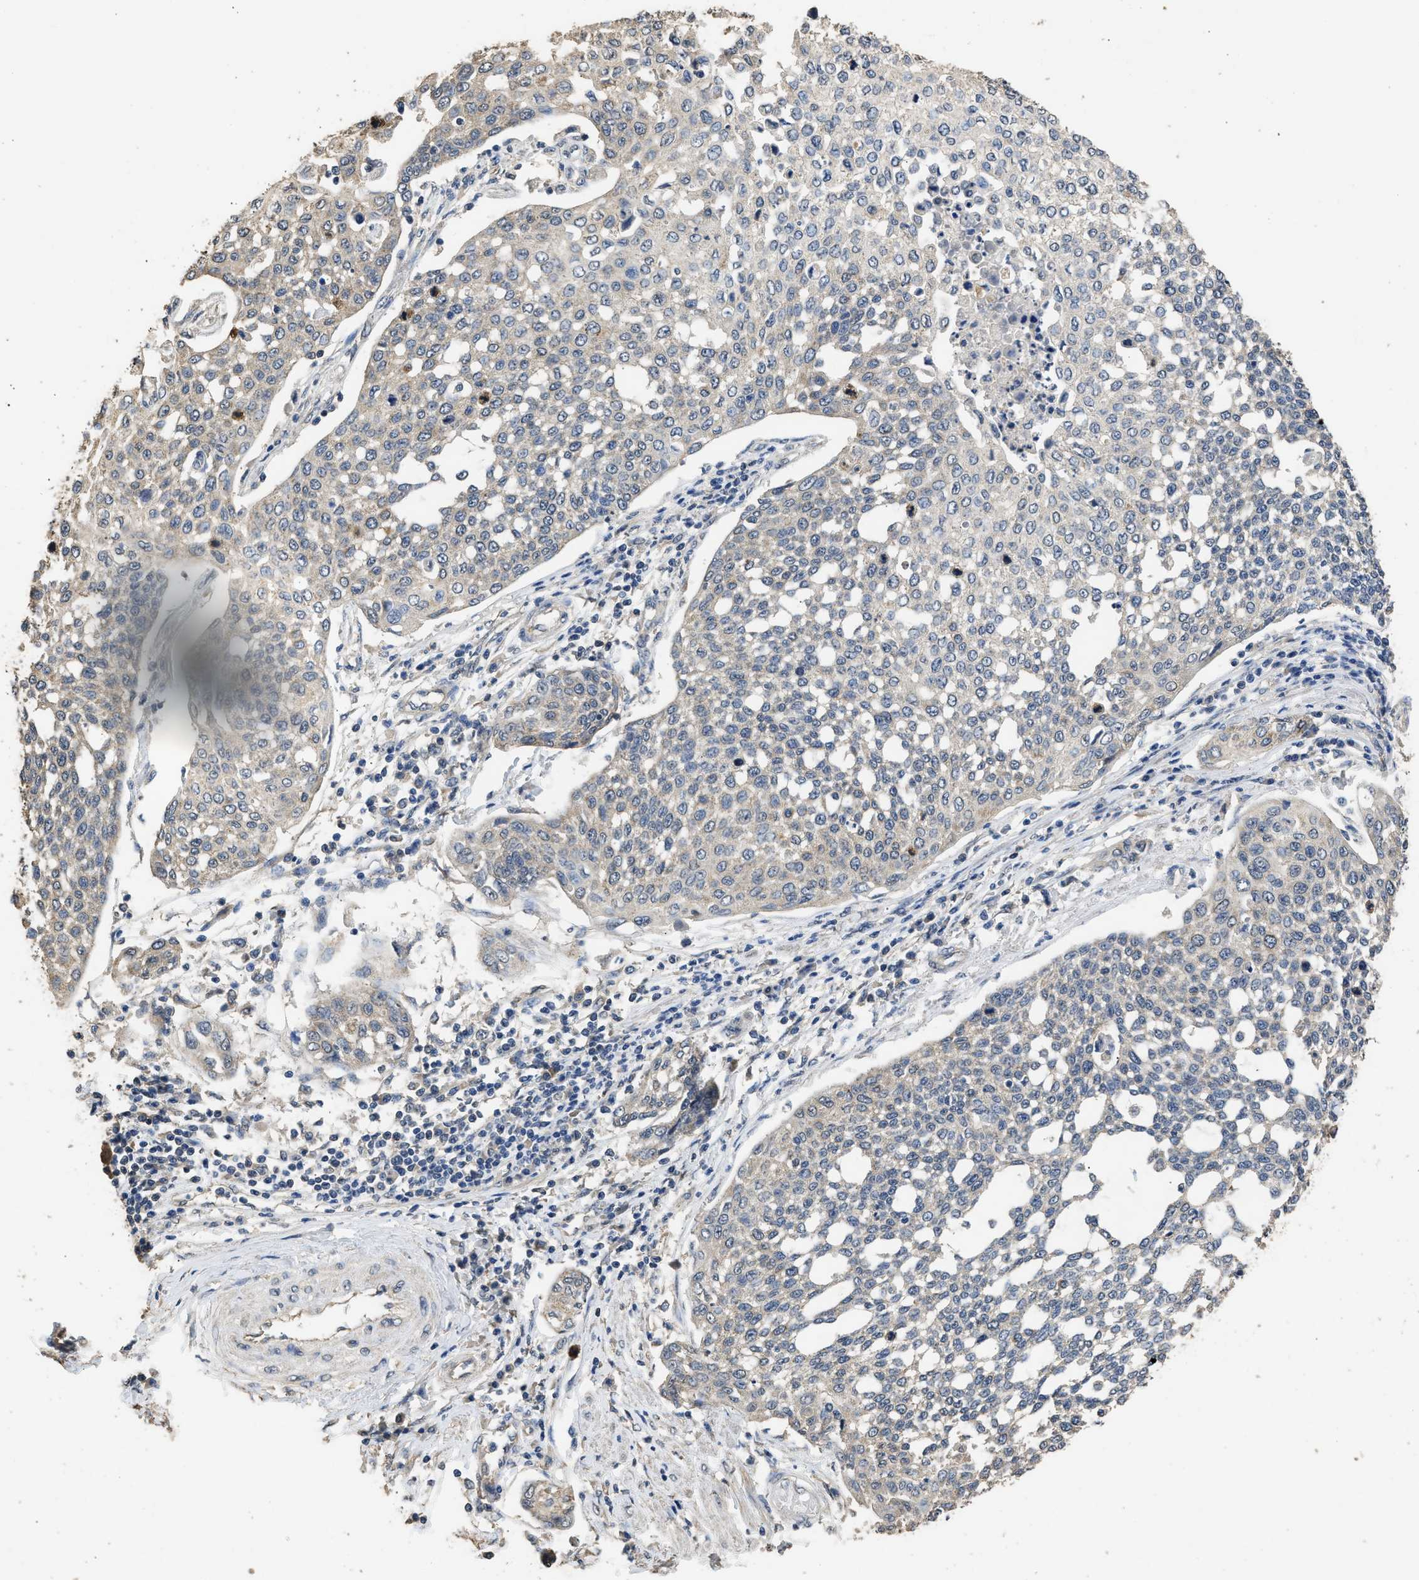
{"staining": {"intensity": "negative", "quantity": "none", "location": "none"}, "tissue": "cervical cancer", "cell_type": "Tumor cells", "image_type": "cancer", "snomed": [{"axis": "morphology", "description": "Squamous cell carcinoma, NOS"}, {"axis": "topography", "description": "Cervix"}], "caption": "The histopathology image displays no significant staining in tumor cells of cervical cancer. (DAB immunohistochemistry (IHC) with hematoxylin counter stain).", "gene": "SPINT2", "patient": {"sex": "female", "age": 34}}